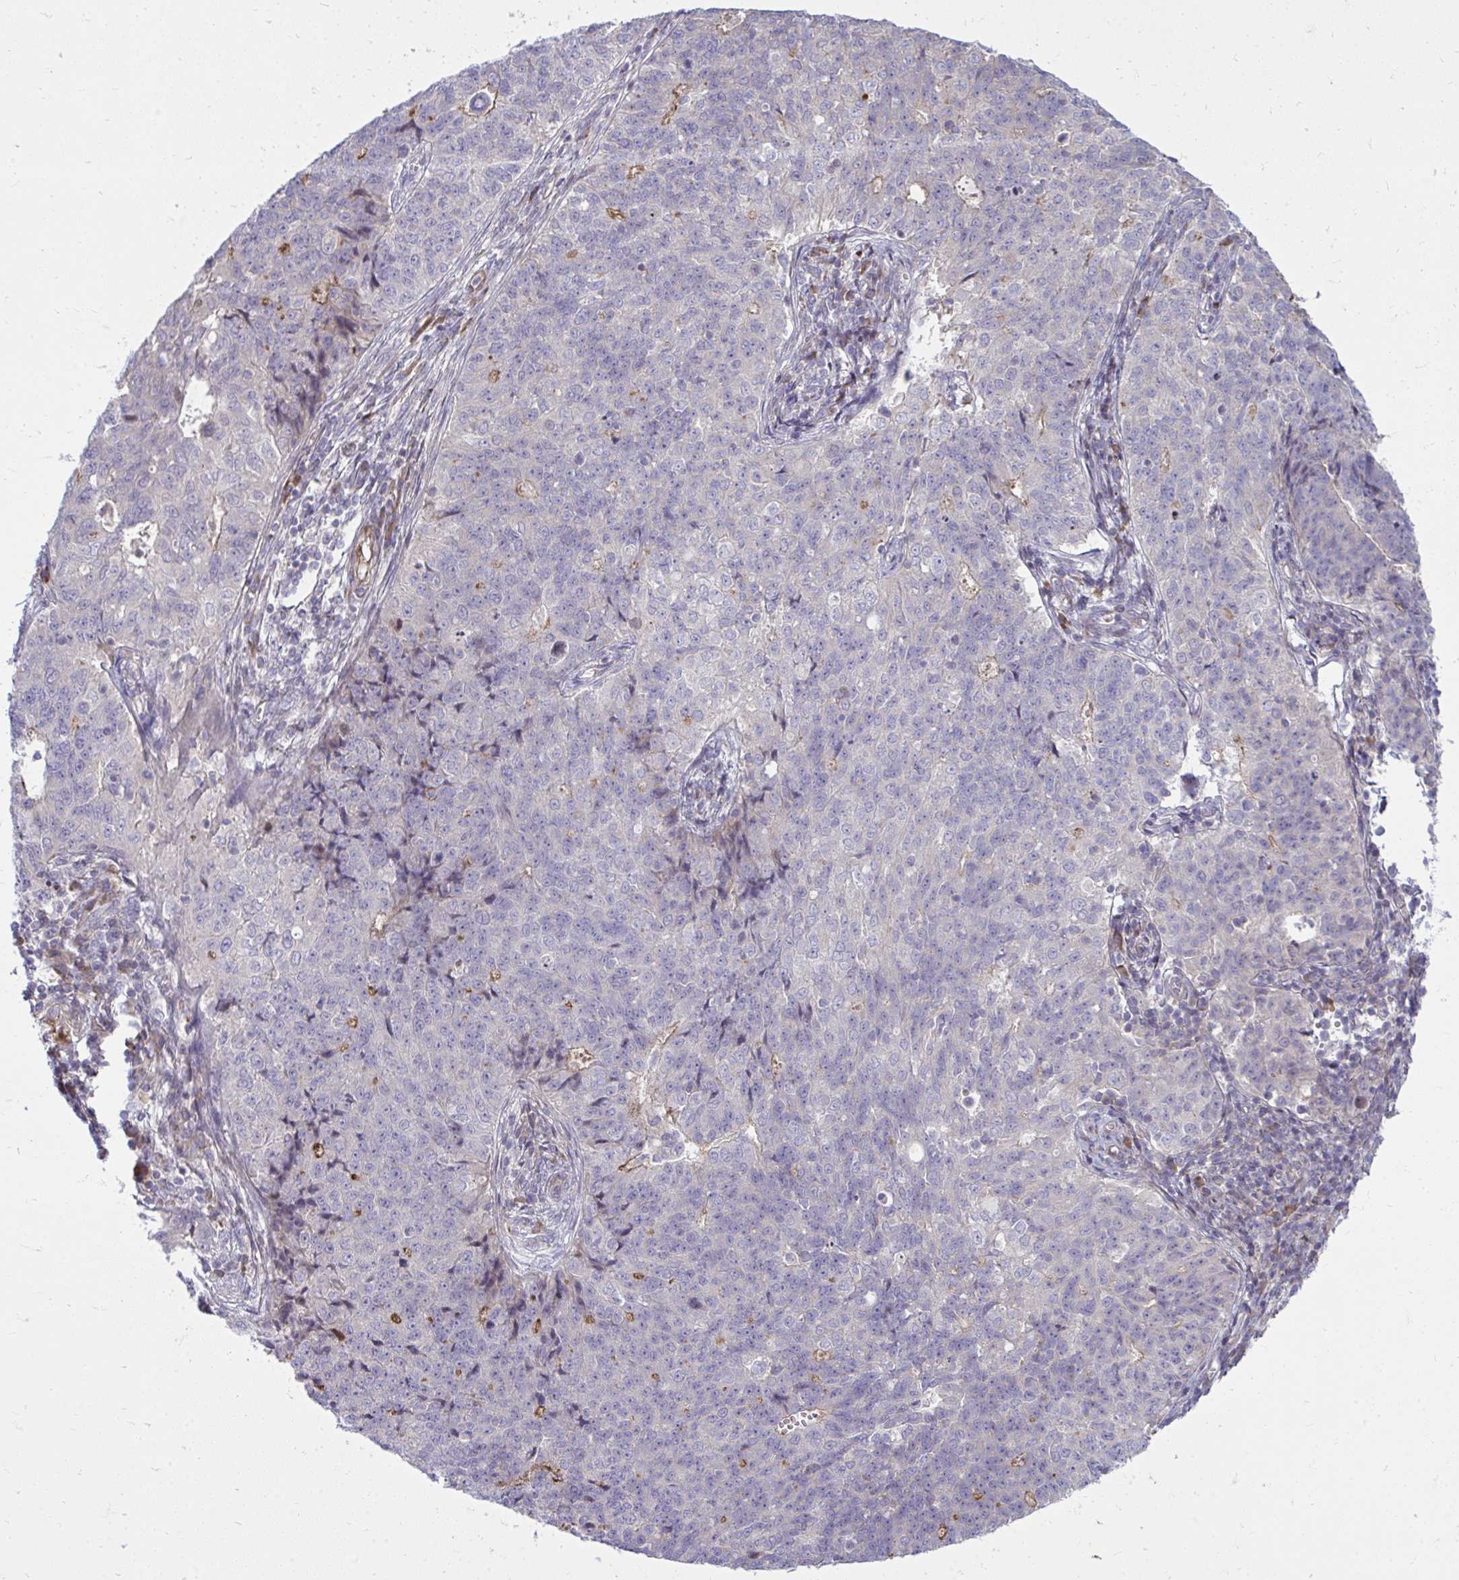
{"staining": {"intensity": "negative", "quantity": "none", "location": "none"}, "tissue": "endometrial cancer", "cell_type": "Tumor cells", "image_type": "cancer", "snomed": [{"axis": "morphology", "description": "Adenocarcinoma, NOS"}, {"axis": "topography", "description": "Endometrium"}], "caption": "Immunohistochemistry (IHC) photomicrograph of neoplastic tissue: endometrial adenocarcinoma stained with DAB (3,3'-diaminobenzidine) exhibits no significant protein positivity in tumor cells.", "gene": "ZSCAN9", "patient": {"sex": "female", "age": 43}}